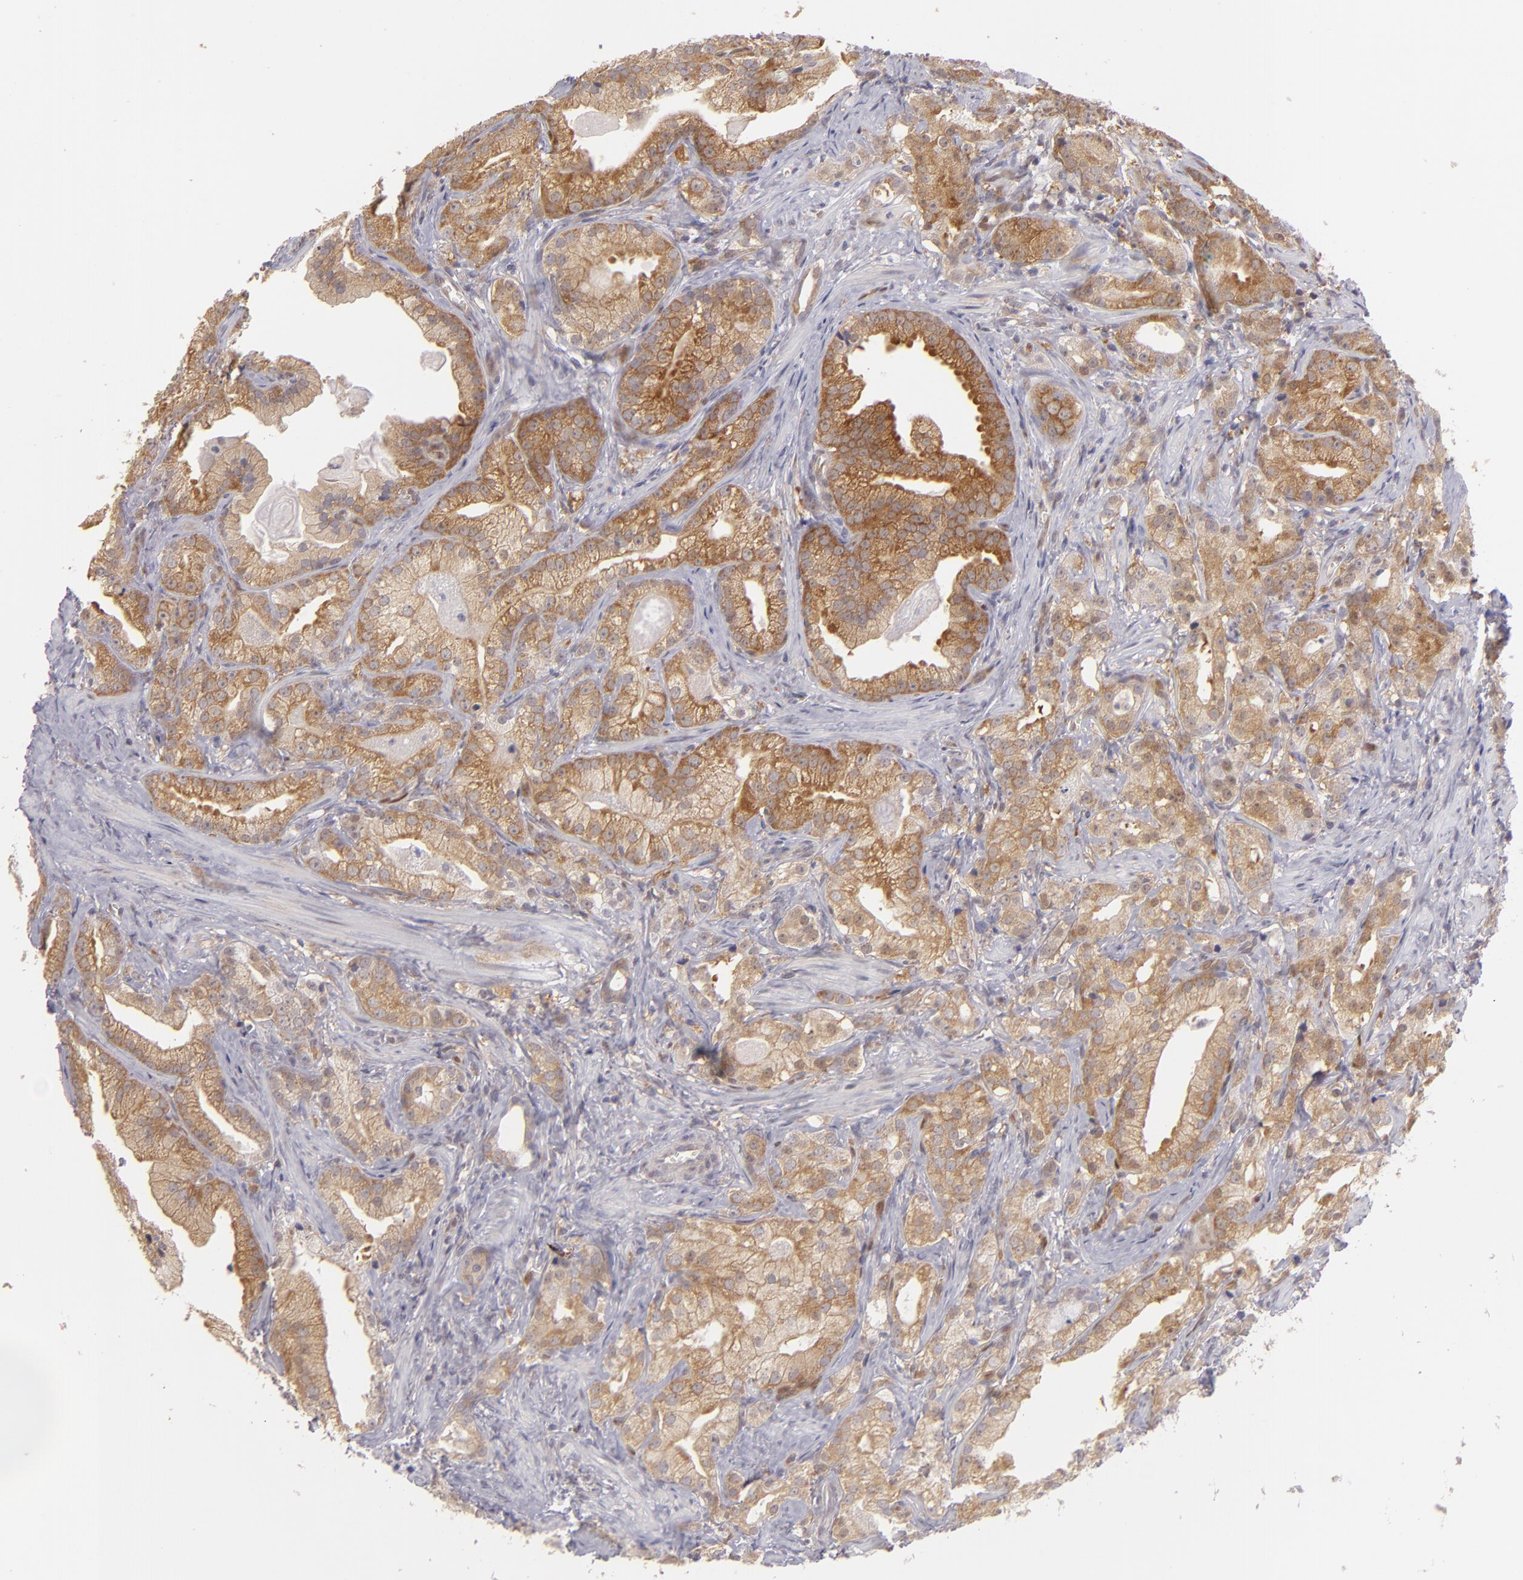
{"staining": {"intensity": "strong", "quantity": ">75%", "location": "cytoplasmic/membranous"}, "tissue": "prostate cancer", "cell_type": "Tumor cells", "image_type": "cancer", "snomed": [{"axis": "morphology", "description": "Adenocarcinoma, Low grade"}, {"axis": "topography", "description": "Prostate"}], "caption": "DAB (3,3'-diaminobenzidine) immunohistochemical staining of human low-grade adenocarcinoma (prostate) displays strong cytoplasmic/membranous protein positivity in about >75% of tumor cells.", "gene": "PTPN13", "patient": {"sex": "male", "age": 59}}